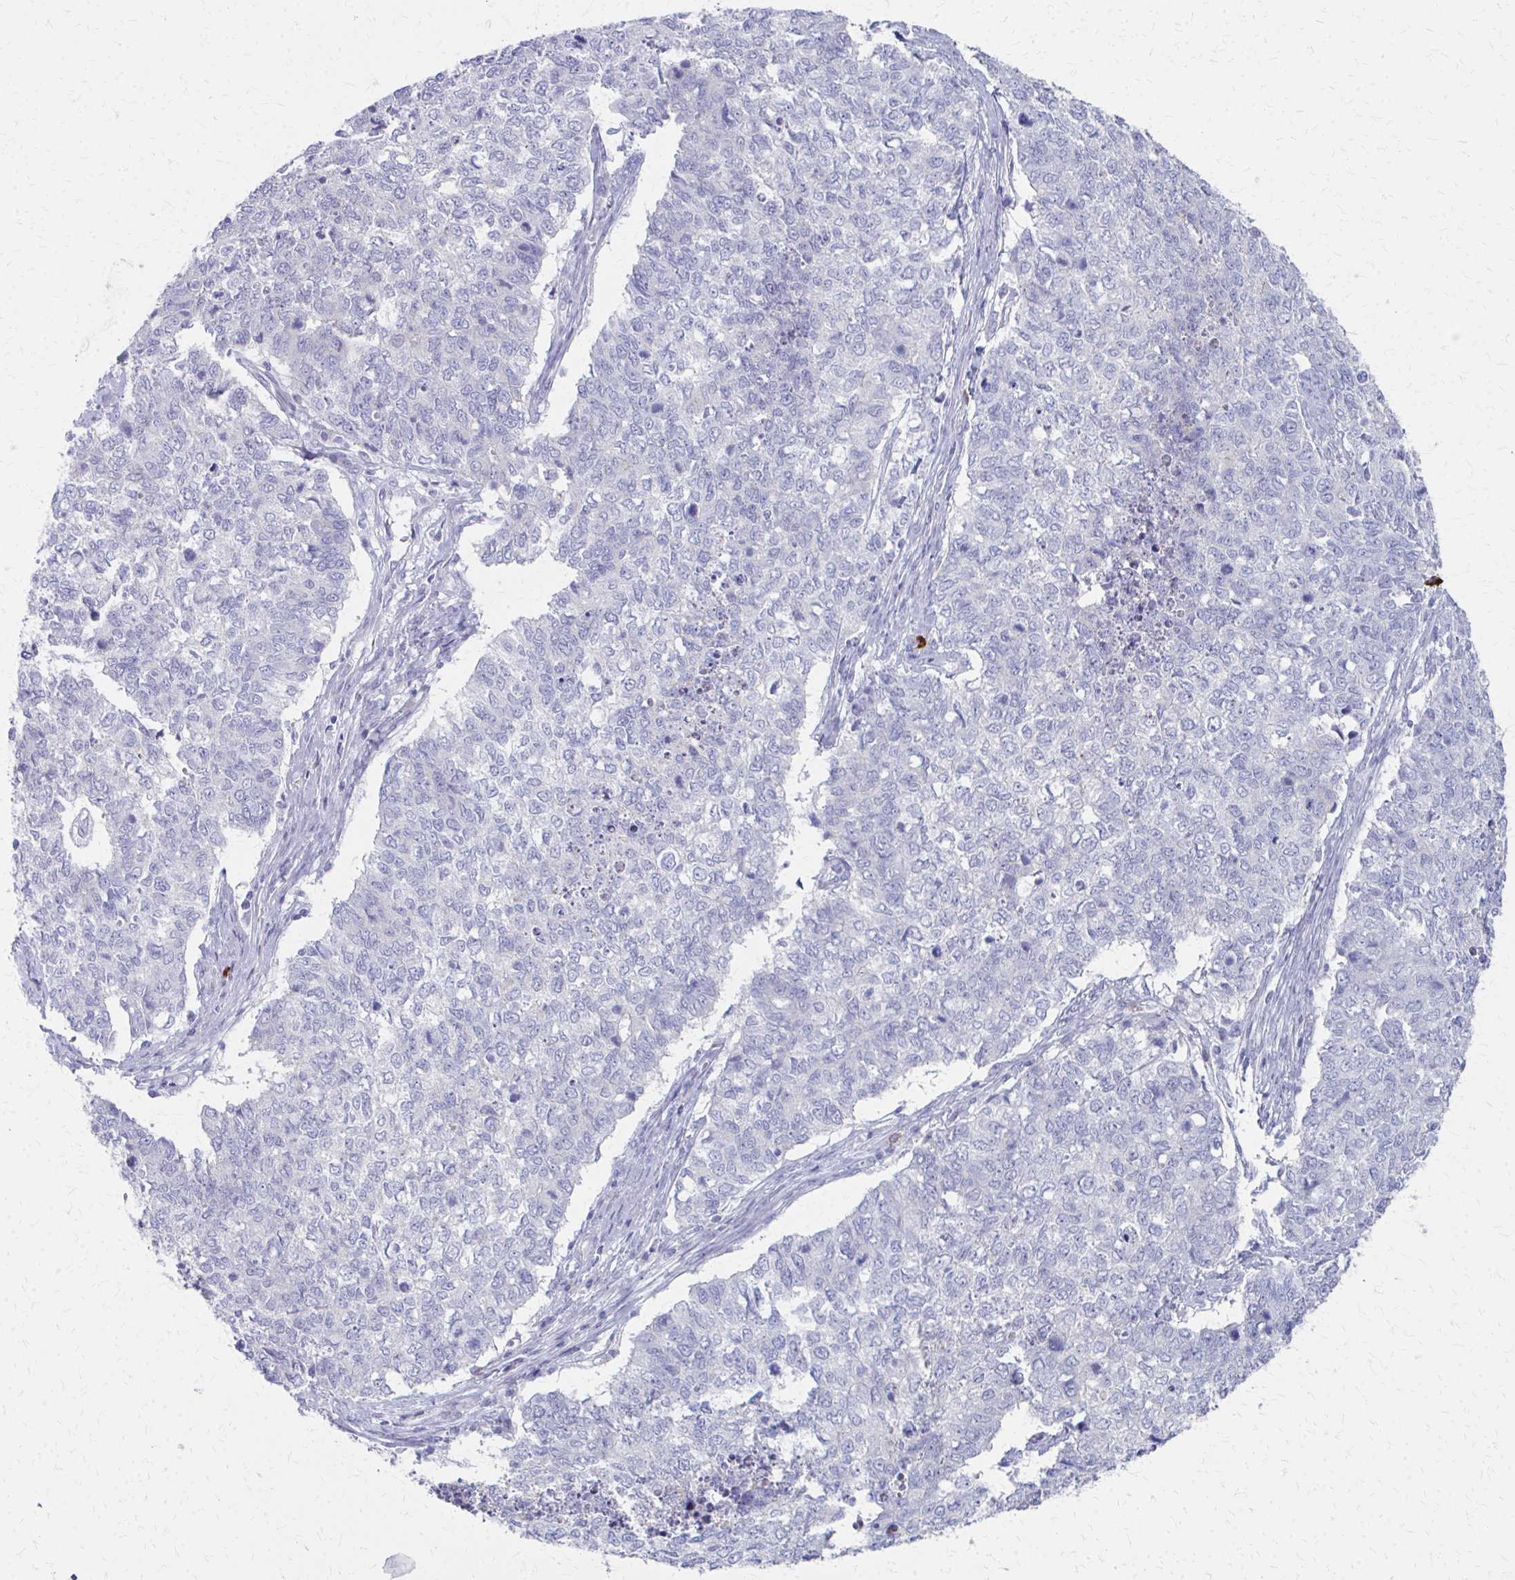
{"staining": {"intensity": "negative", "quantity": "none", "location": "none"}, "tissue": "cervical cancer", "cell_type": "Tumor cells", "image_type": "cancer", "snomed": [{"axis": "morphology", "description": "Adenocarcinoma, NOS"}, {"axis": "topography", "description": "Cervix"}], "caption": "Cervical cancer was stained to show a protein in brown. There is no significant positivity in tumor cells.", "gene": "MS4A2", "patient": {"sex": "female", "age": 63}}